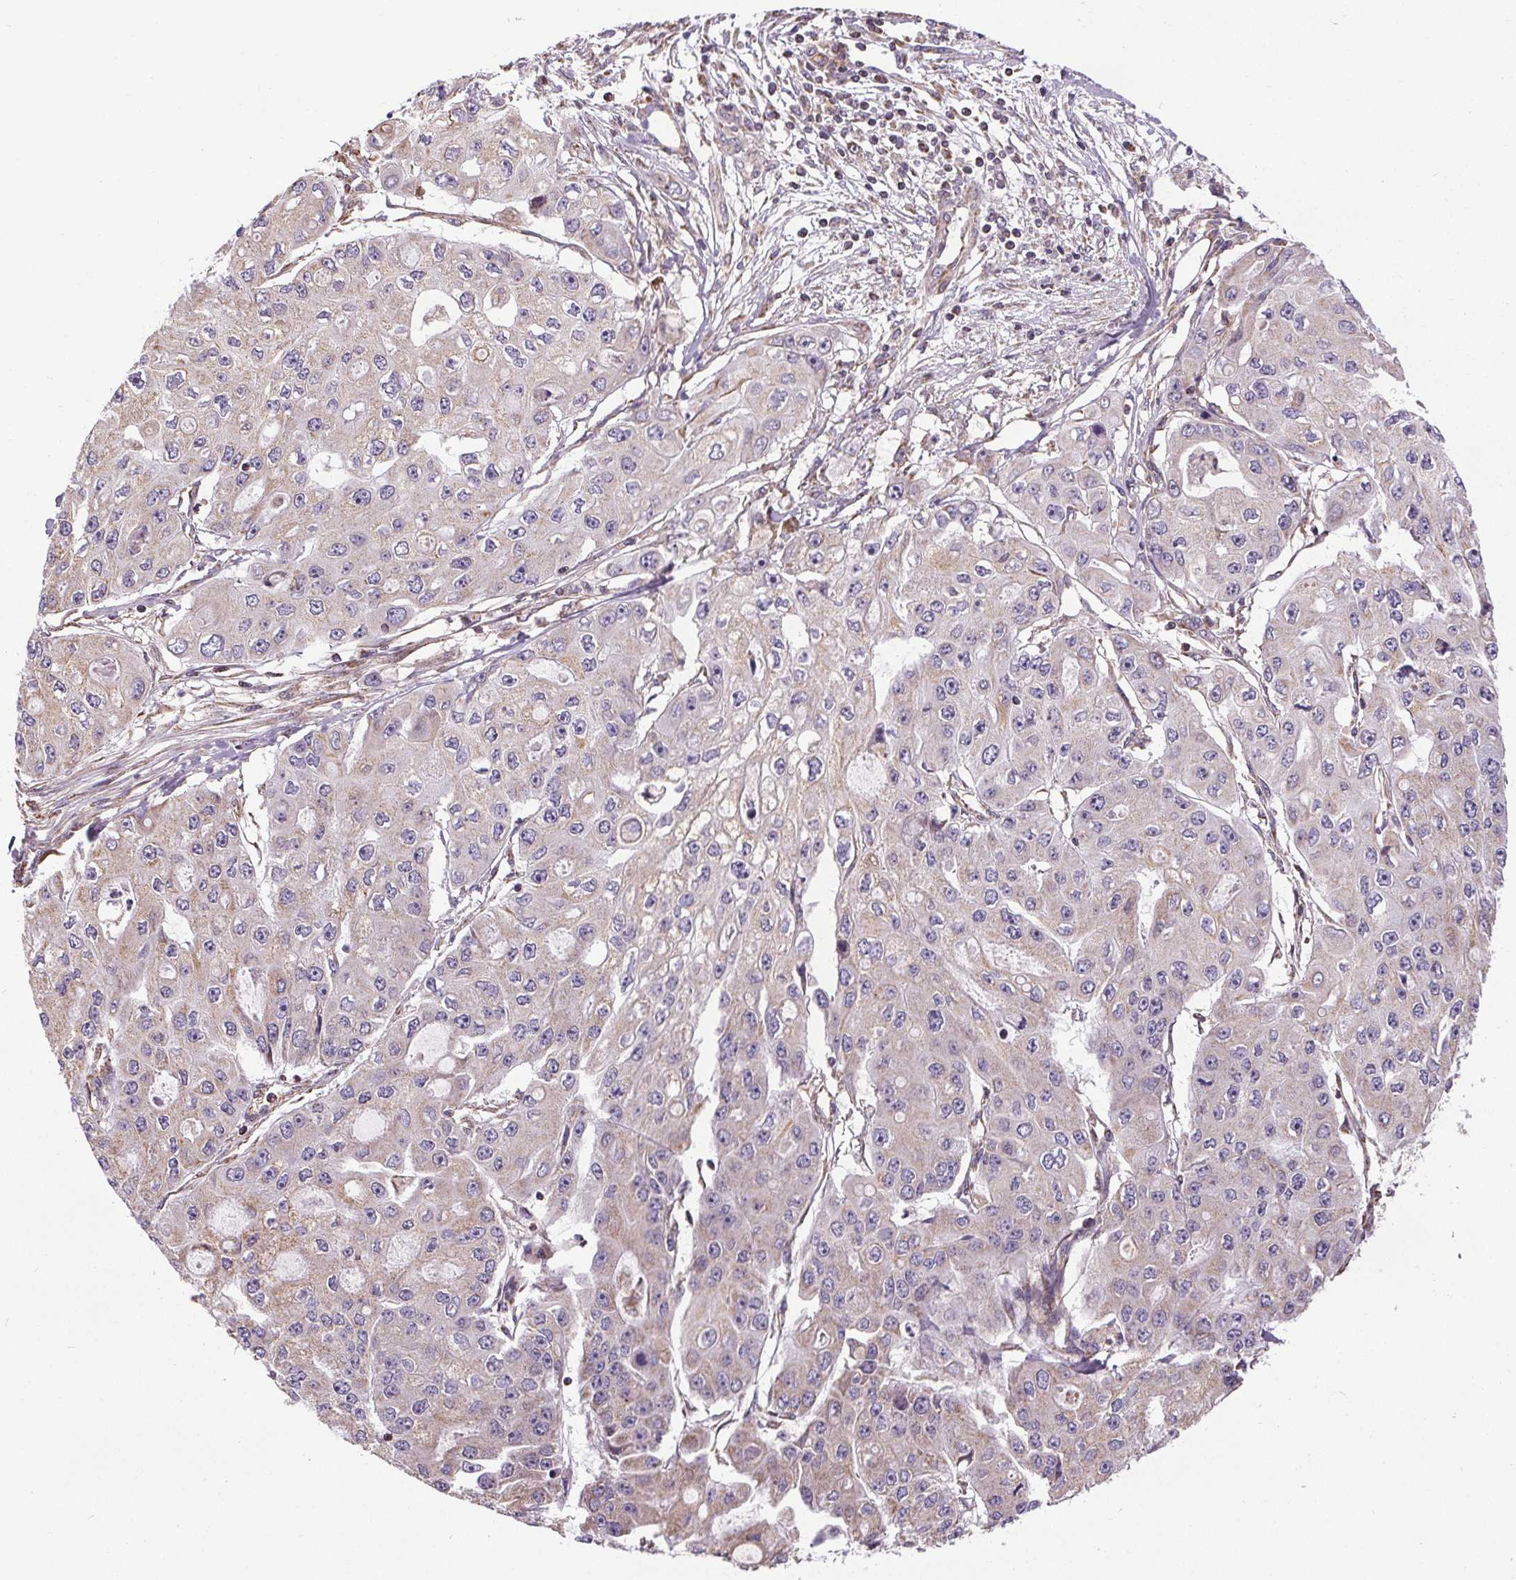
{"staining": {"intensity": "weak", "quantity": "<25%", "location": "cytoplasmic/membranous"}, "tissue": "ovarian cancer", "cell_type": "Tumor cells", "image_type": "cancer", "snomed": [{"axis": "morphology", "description": "Cystadenocarcinoma, serous, NOS"}, {"axis": "topography", "description": "Ovary"}], "caption": "Immunohistochemical staining of serous cystadenocarcinoma (ovarian) displays no significant staining in tumor cells.", "gene": "ZNF548", "patient": {"sex": "female", "age": 56}}